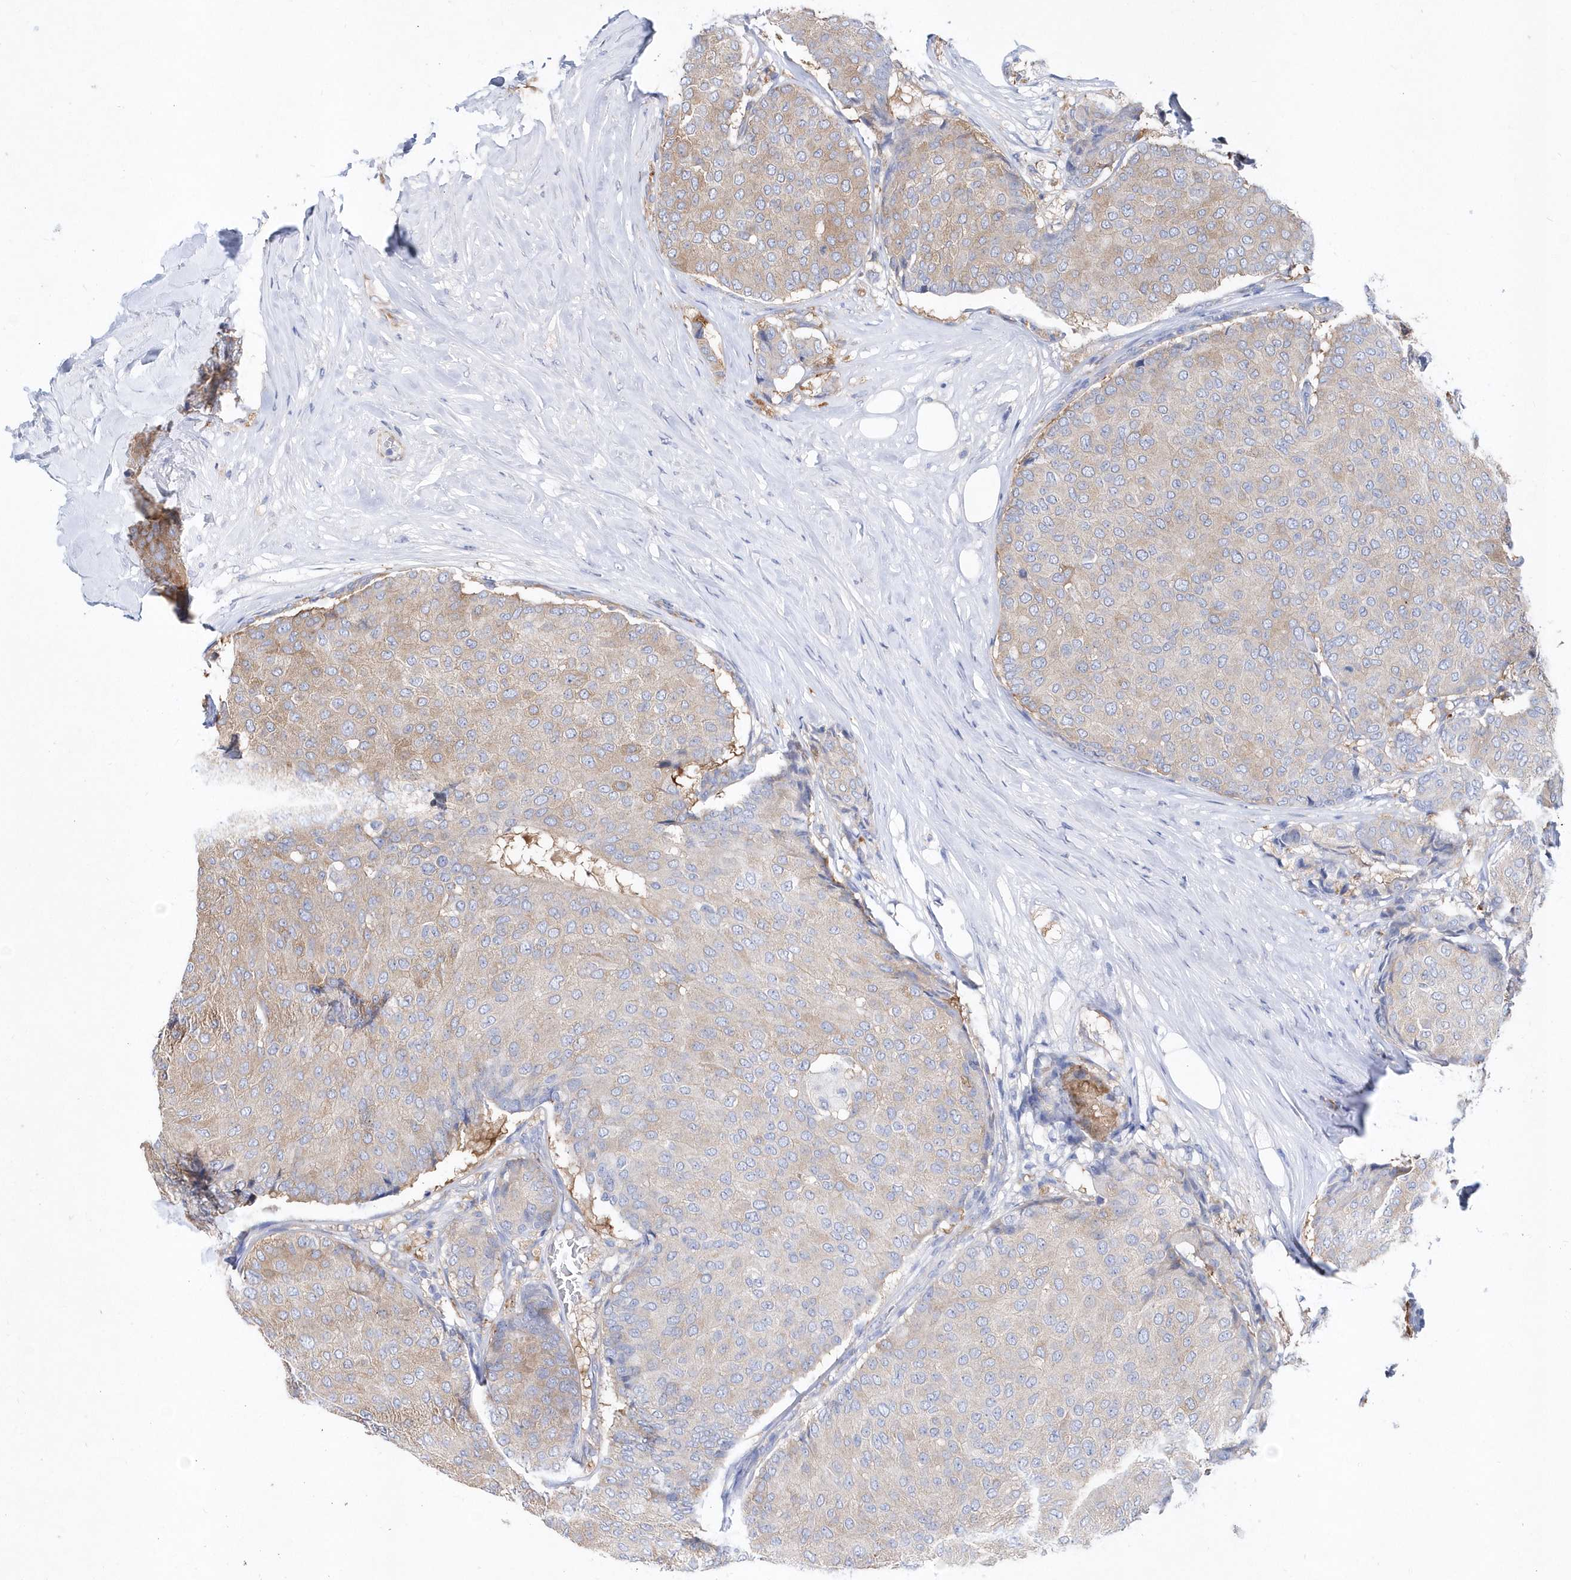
{"staining": {"intensity": "weak", "quantity": "<25%", "location": "cytoplasmic/membranous"}, "tissue": "breast cancer", "cell_type": "Tumor cells", "image_type": "cancer", "snomed": [{"axis": "morphology", "description": "Duct carcinoma"}, {"axis": "topography", "description": "Breast"}], "caption": "A photomicrograph of invasive ductal carcinoma (breast) stained for a protein reveals no brown staining in tumor cells.", "gene": "JKAMP", "patient": {"sex": "female", "age": 75}}